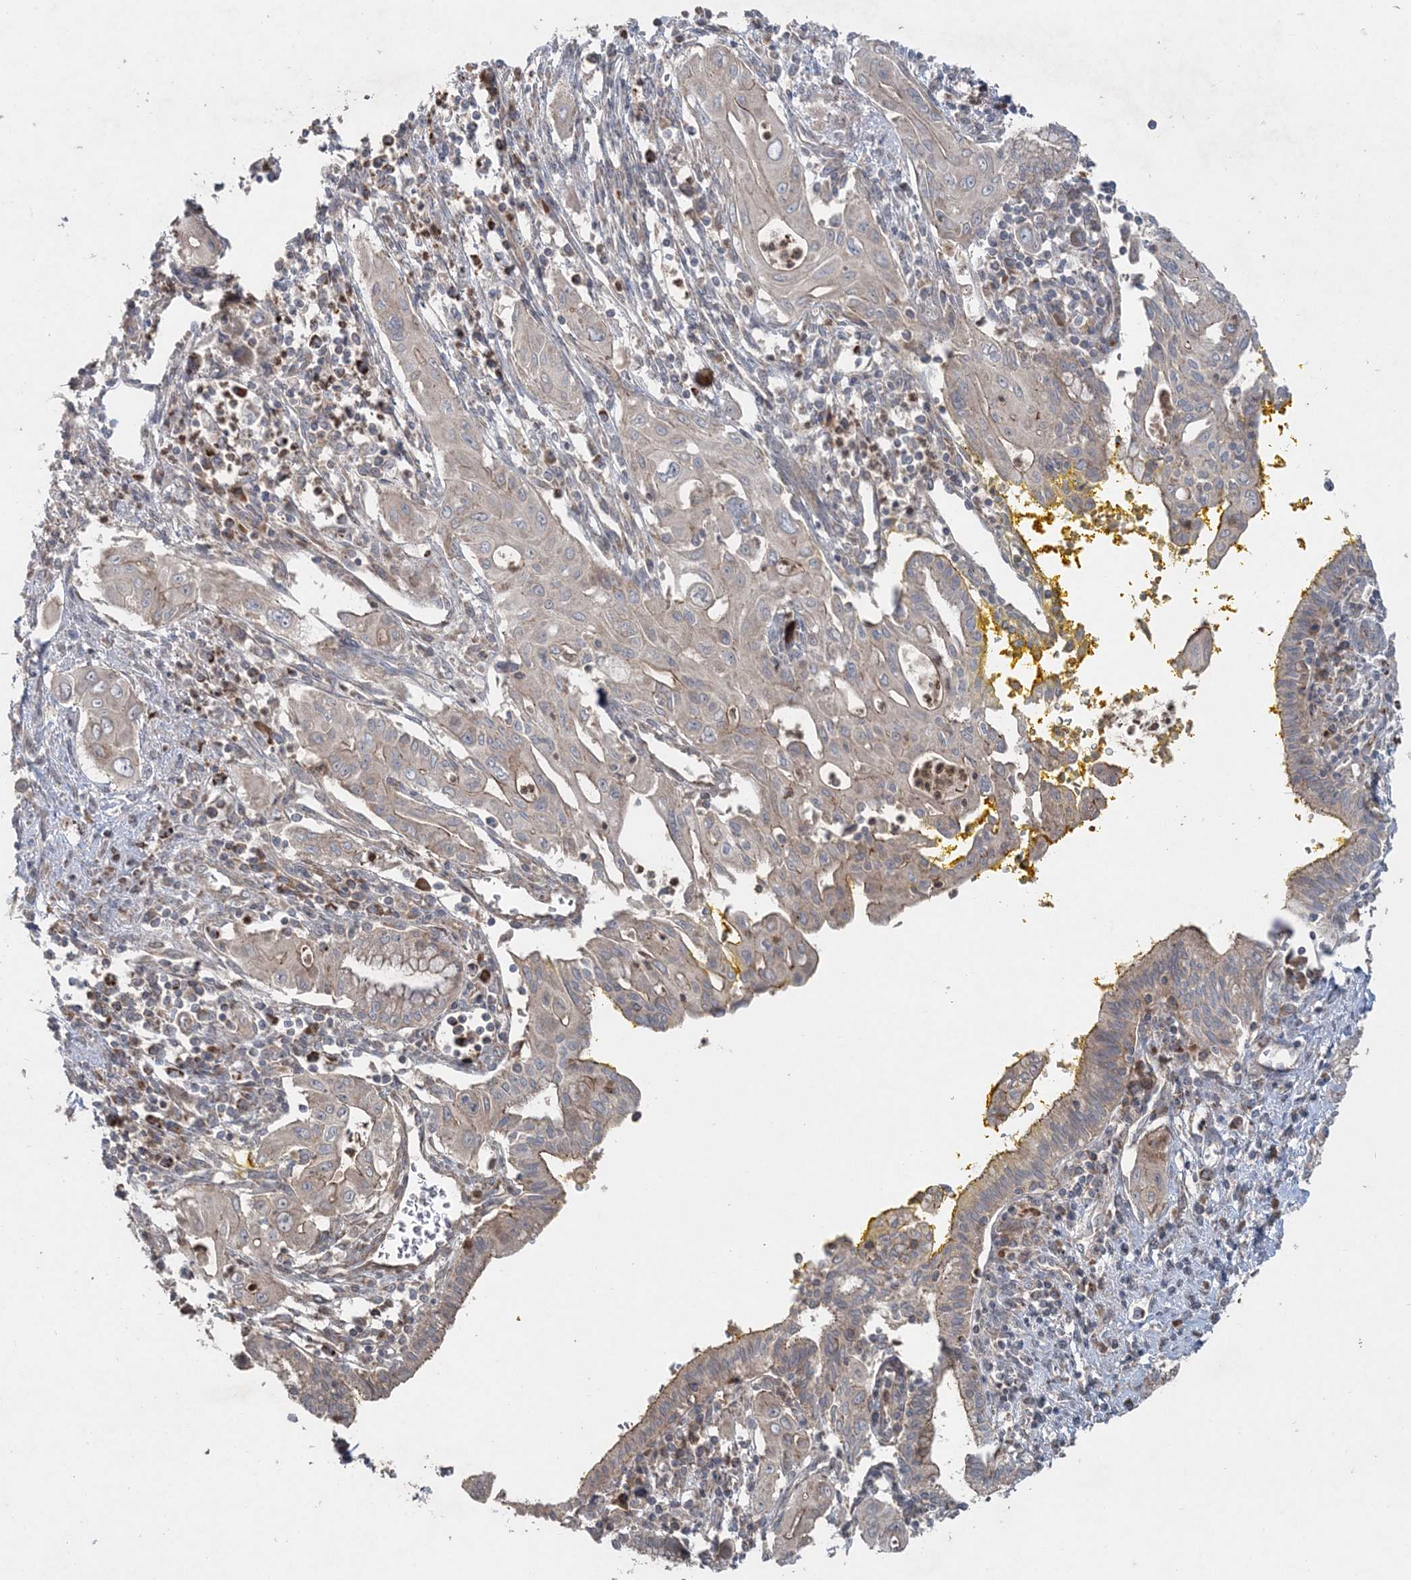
{"staining": {"intensity": "negative", "quantity": "none", "location": "none"}, "tissue": "pancreatic cancer", "cell_type": "Tumor cells", "image_type": "cancer", "snomed": [{"axis": "morphology", "description": "Adenocarcinoma, NOS"}, {"axis": "topography", "description": "Pancreas"}], "caption": "Human pancreatic cancer stained for a protein using immunohistochemistry exhibits no staining in tumor cells.", "gene": "LRPPRC", "patient": {"sex": "male", "age": 58}}